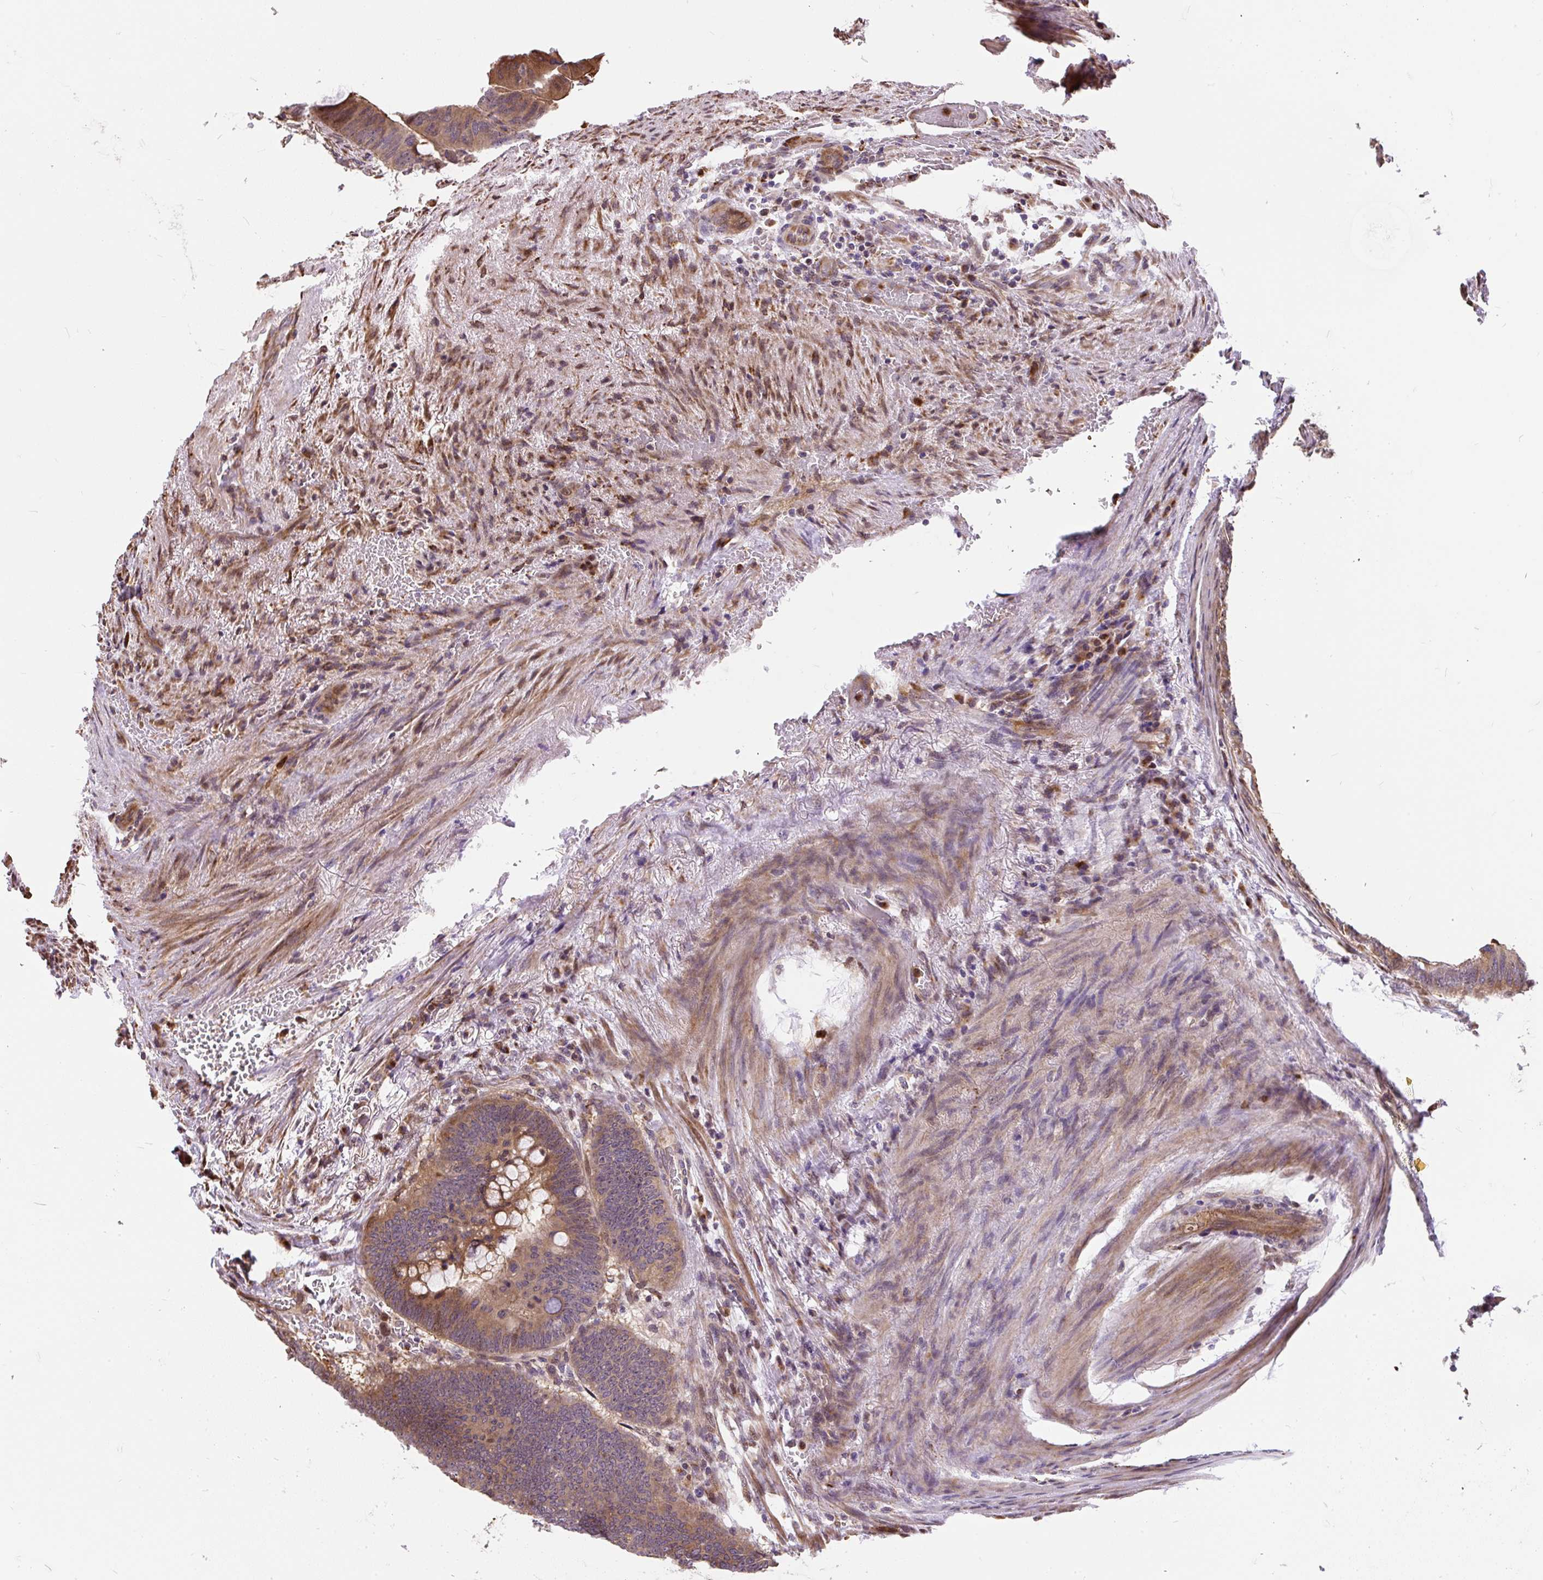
{"staining": {"intensity": "moderate", "quantity": "25%-75%", "location": "cytoplasmic/membranous"}, "tissue": "colorectal cancer", "cell_type": "Tumor cells", "image_type": "cancer", "snomed": [{"axis": "morphology", "description": "Normal tissue, NOS"}, {"axis": "morphology", "description": "Adenocarcinoma, NOS"}, {"axis": "topography", "description": "Rectum"}, {"axis": "topography", "description": "Peripheral nerve tissue"}], "caption": "Immunohistochemistry (IHC) image of colorectal cancer (adenocarcinoma) stained for a protein (brown), which displays medium levels of moderate cytoplasmic/membranous positivity in approximately 25%-75% of tumor cells.", "gene": "PUS7L", "patient": {"sex": "male", "age": 92}}